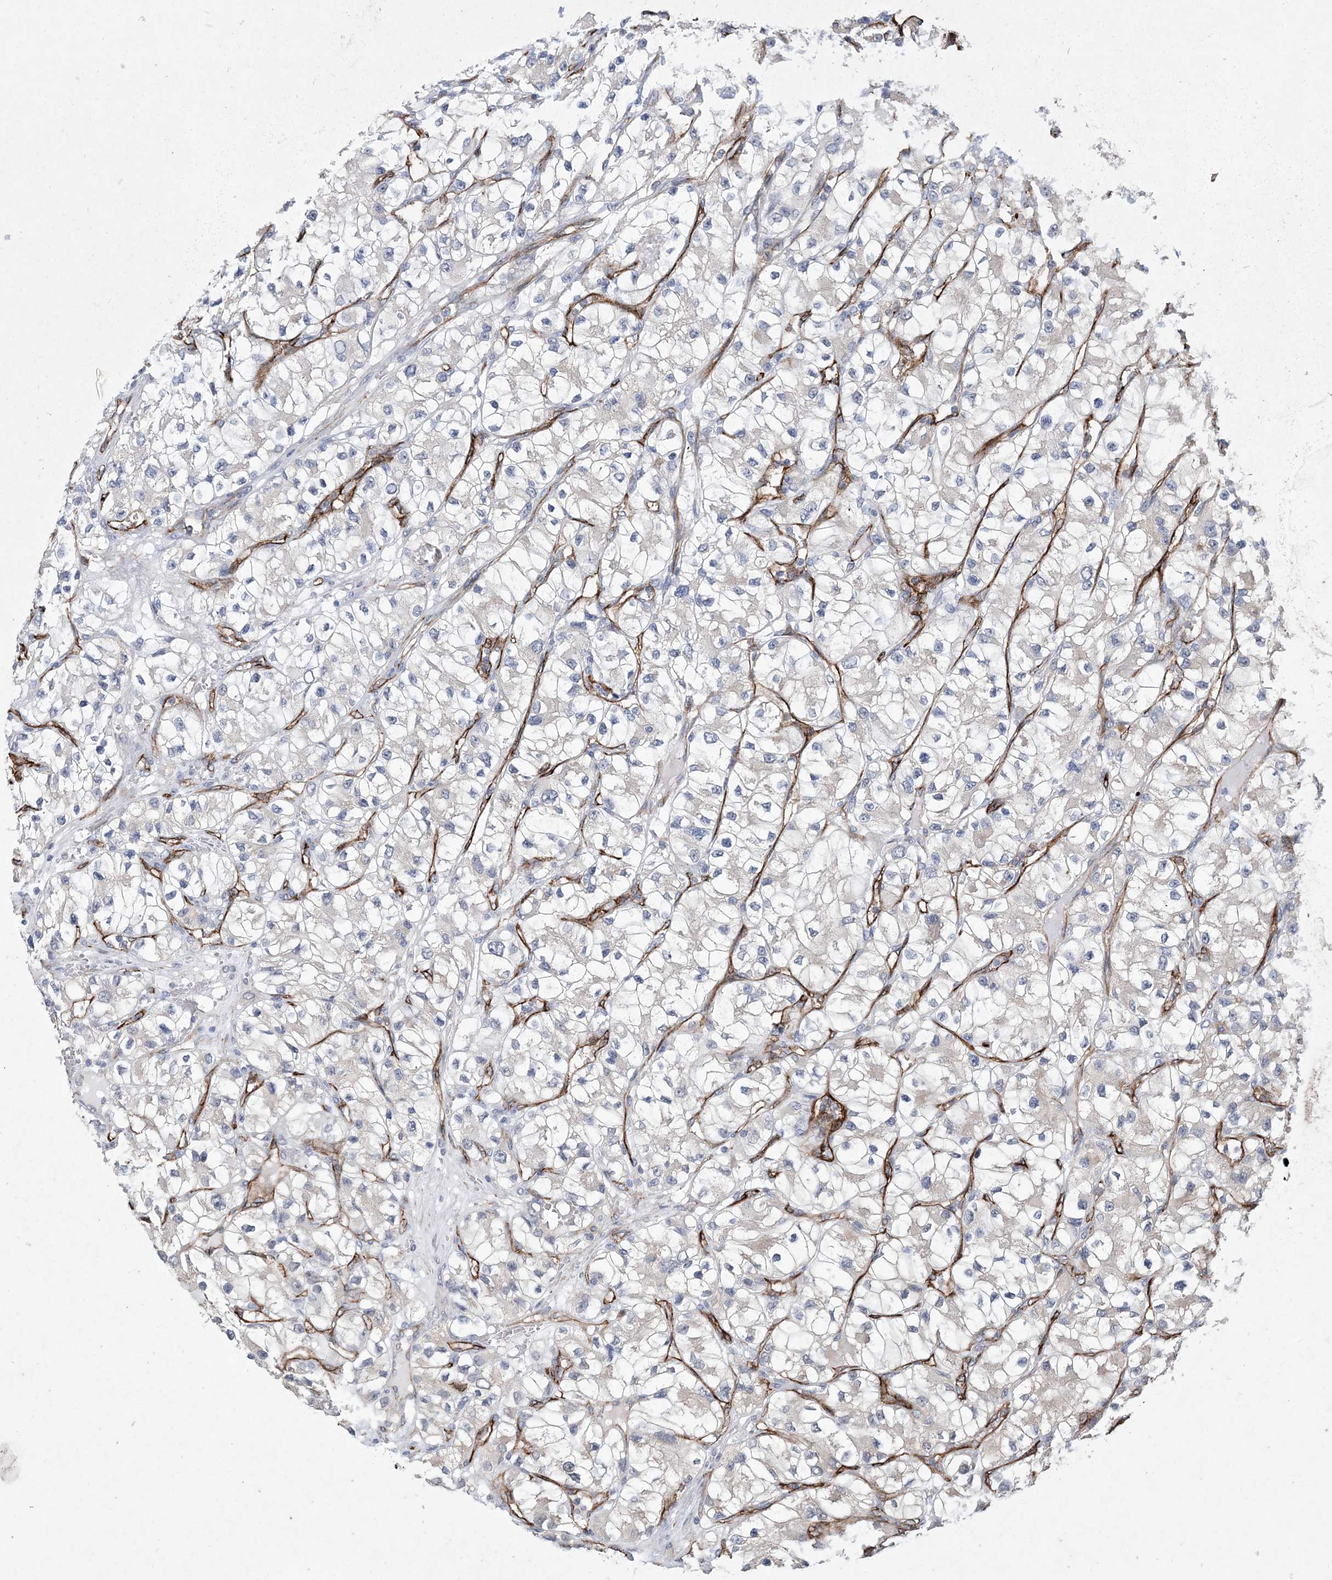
{"staining": {"intensity": "negative", "quantity": "none", "location": "none"}, "tissue": "renal cancer", "cell_type": "Tumor cells", "image_type": "cancer", "snomed": [{"axis": "morphology", "description": "Adenocarcinoma, NOS"}, {"axis": "topography", "description": "Kidney"}], "caption": "Human renal cancer (adenocarcinoma) stained for a protein using immunohistochemistry reveals no staining in tumor cells.", "gene": "DPCD", "patient": {"sex": "female", "age": 57}}